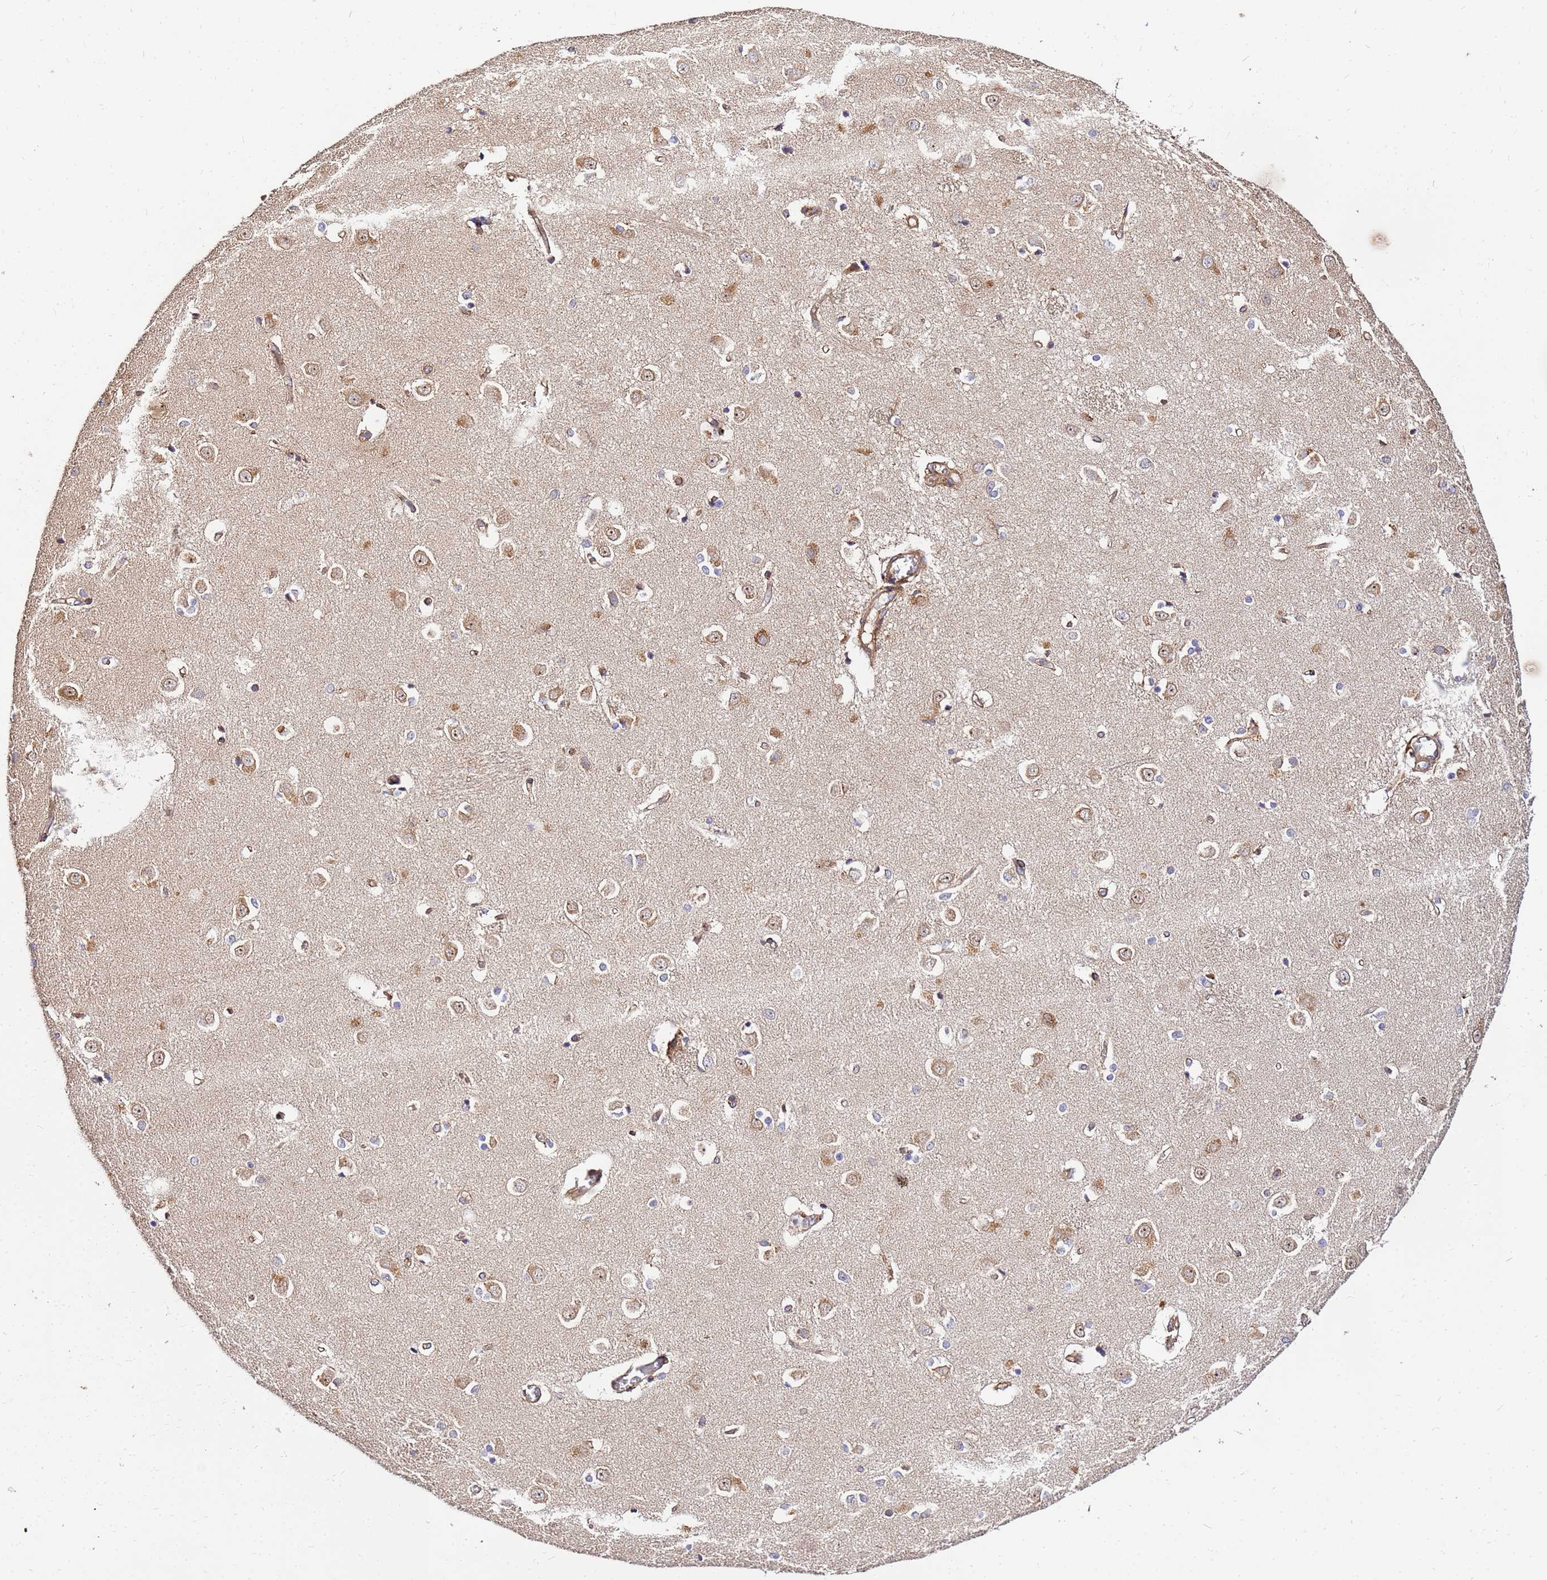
{"staining": {"intensity": "negative", "quantity": "none", "location": "none"}, "tissue": "caudate", "cell_type": "Glial cells", "image_type": "normal", "snomed": [{"axis": "morphology", "description": "Normal tissue, NOS"}, {"axis": "topography", "description": "Lateral ventricle wall"}], "caption": "IHC image of unremarkable caudate: human caudate stained with DAB demonstrates no significant protein expression in glial cells.", "gene": "WWC2", "patient": {"sex": "male", "age": 37}}